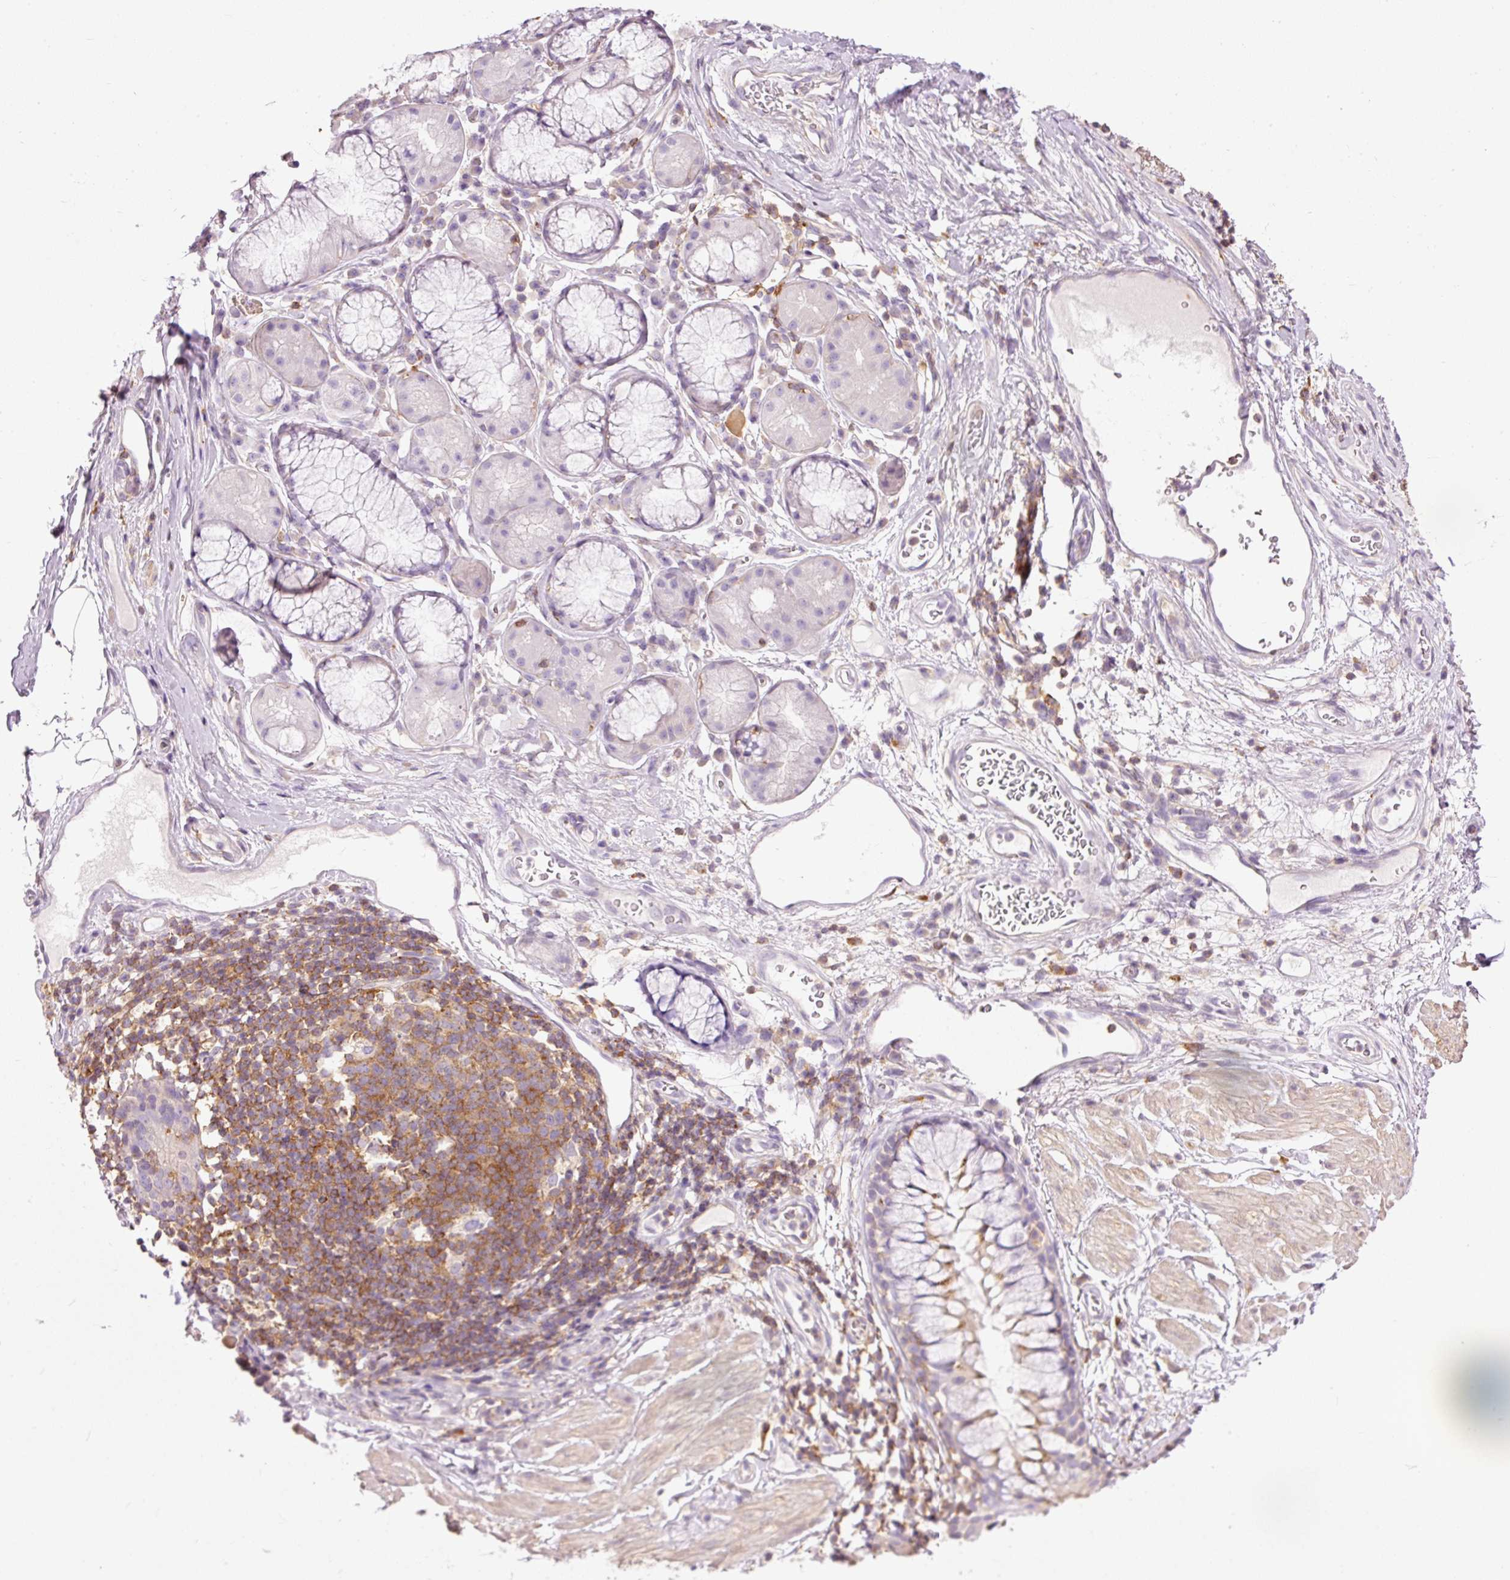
{"staining": {"intensity": "negative", "quantity": "none", "location": "none"}, "tissue": "adipose tissue", "cell_type": "Adipocytes", "image_type": "normal", "snomed": [{"axis": "morphology", "description": "Normal tissue, NOS"}, {"axis": "topography", "description": "Cartilage tissue"}, {"axis": "topography", "description": "Bronchus"}], "caption": "High power microscopy micrograph of an immunohistochemistry (IHC) photomicrograph of benign adipose tissue, revealing no significant staining in adipocytes. (DAB IHC, high magnification).", "gene": "DOK6", "patient": {"sex": "male", "age": 58}}